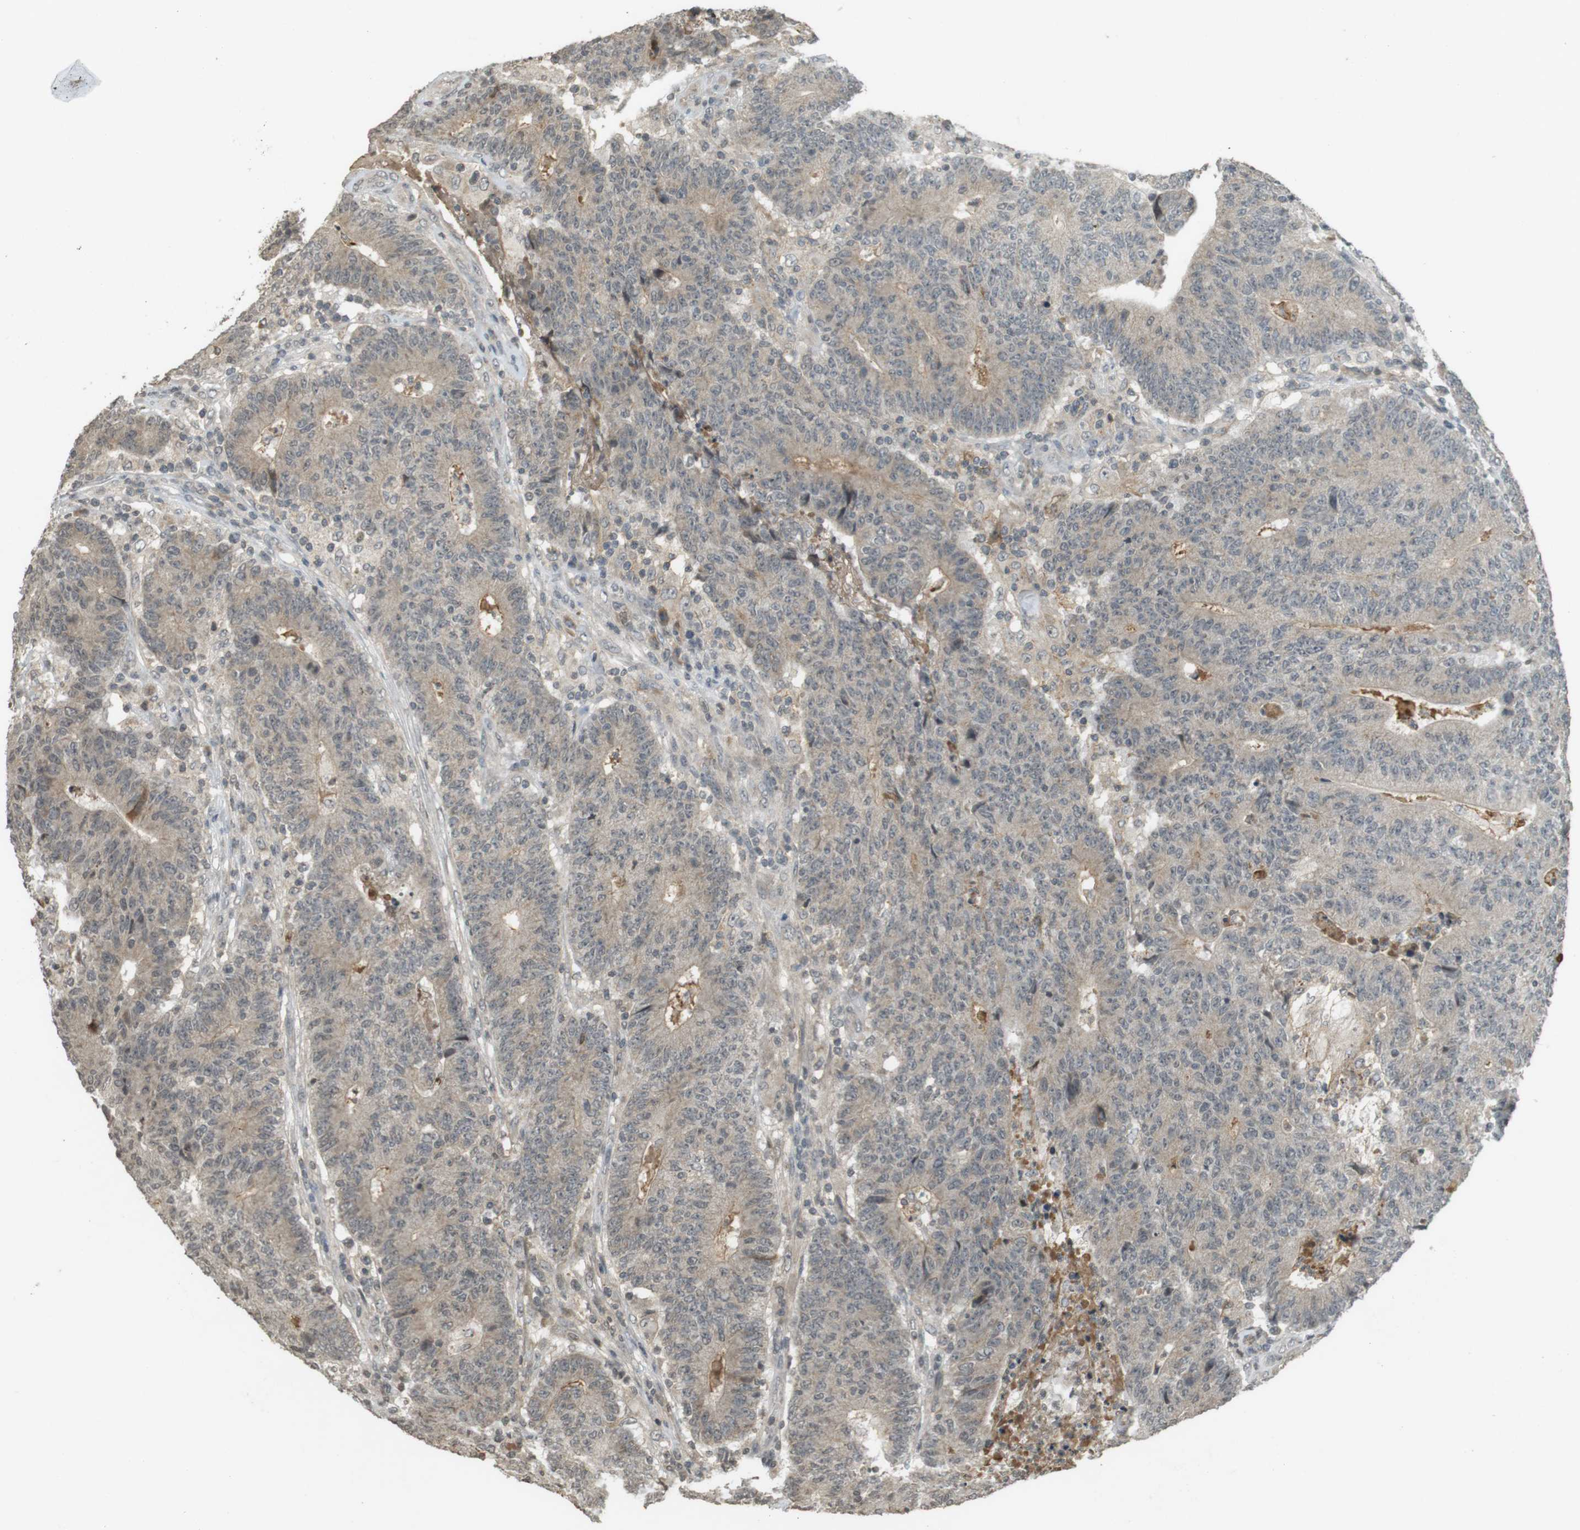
{"staining": {"intensity": "weak", "quantity": "<25%", "location": "cytoplasmic/membranous,nuclear"}, "tissue": "colorectal cancer", "cell_type": "Tumor cells", "image_type": "cancer", "snomed": [{"axis": "morphology", "description": "Normal tissue, NOS"}, {"axis": "morphology", "description": "Adenocarcinoma, NOS"}, {"axis": "topography", "description": "Colon"}], "caption": "Micrograph shows no significant protein positivity in tumor cells of colorectal cancer (adenocarcinoma). Brightfield microscopy of IHC stained with DAB (3,3'-diaminobenzidine) (brown) and hematoxylin (blue), captured at high magnification.", "gene": "SRR", "patient": {"sex": "female", "age": 75}}